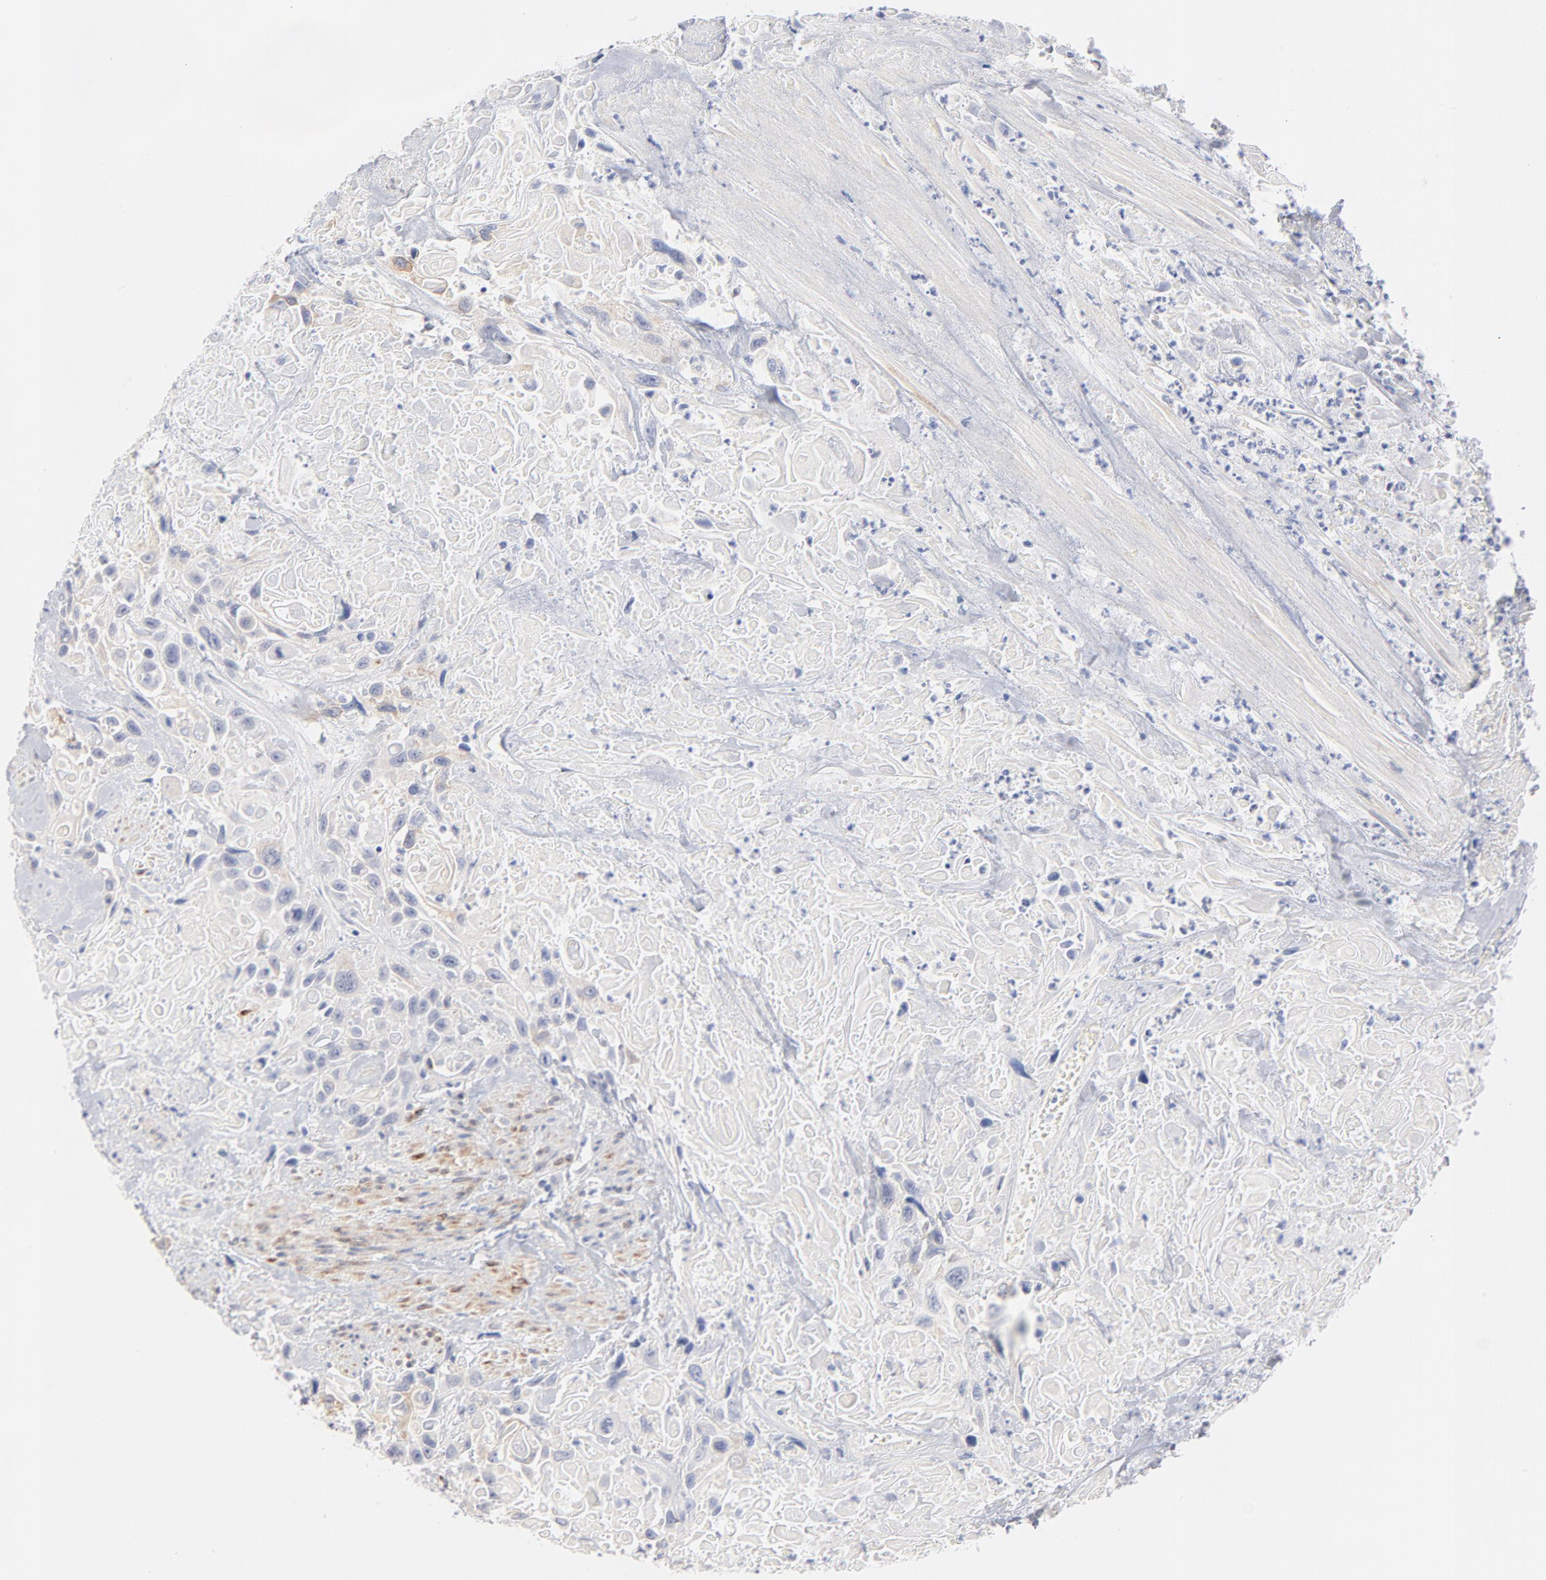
{"staining": {"intensity": "moderate", "quantity": "25%-75%", "location": "cytoplasmic/membranous"}, "tissue": "urothelial cancer", "cell_type": "Tumor cells", "image_type": "cancer", "snomed": [{"axis": "morphology", "description": "Urothelial carcinoma, High grade"}, {"axis": "topography", "description": "Urinary bladder"}], "caption": "Immunohistochemistry (IHC) photomicrograph of neoplastic tissue: human urothelial carcinoma (high-grade) stained using immunohistochemistry shows medium levels of moderate protein expression localized specifically in the cytoplasmic/membranous of tumor cells, appearing as a cytoplasmic/membranous brown color.", "gene": "MID1", "patient": {"sex": "female", "age": 84}}